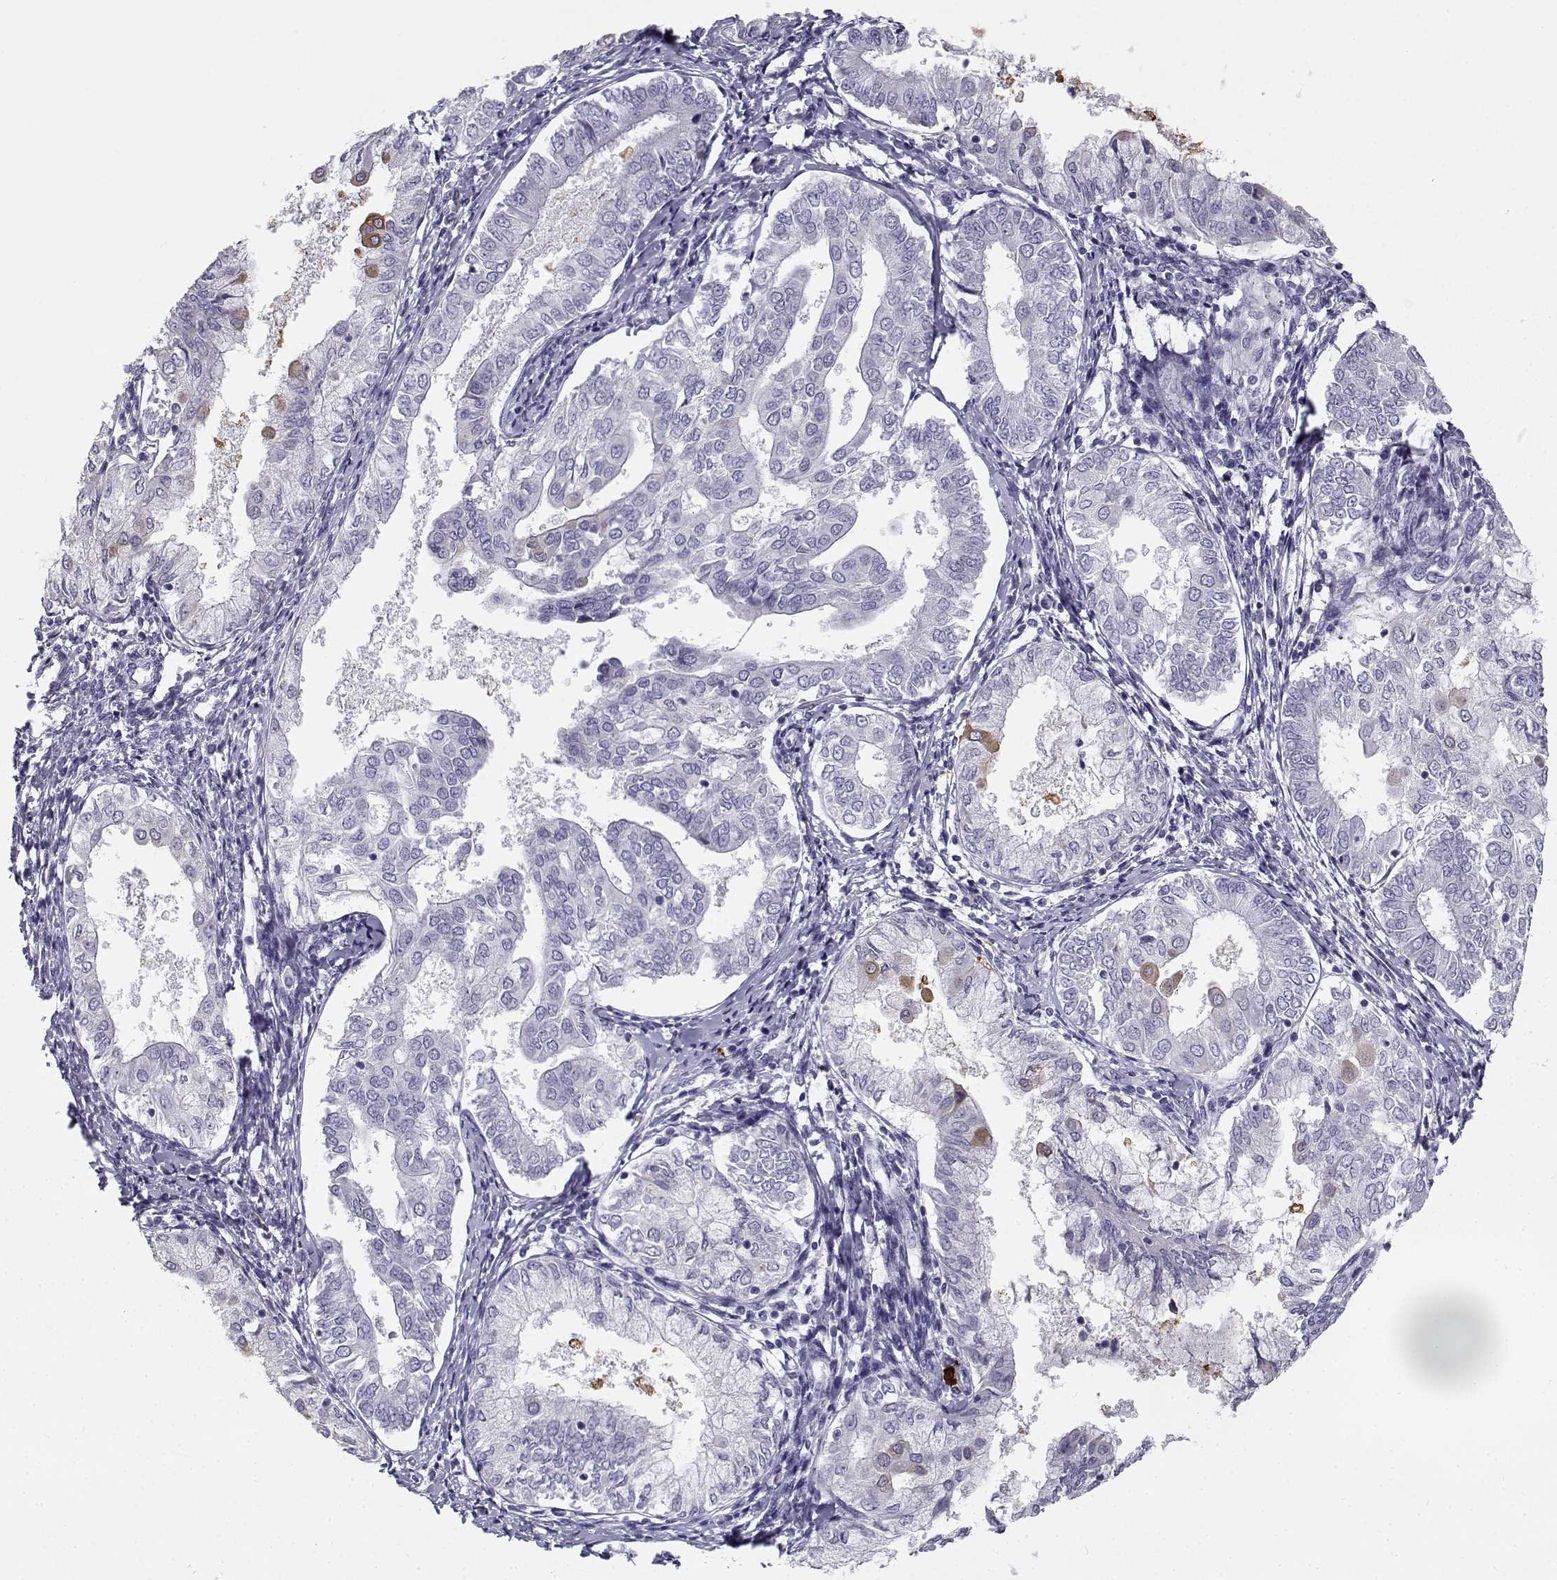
{"staining": {"intensity": "negative", "quantity": "none", "location": "none"}, "tissue": "endometrial cancer", "cell_type": "Tumor cells", "image_type": "cancer", "snomed": [{"axis": "morphology", "description": "Adenocarcinoma, NOS"}, {"axis": "topography", "description": "Endometrium"}], "caption": "Tumor cells are negative for protein expression in human endometrial cancer (adenocarcinoma).", "gene": "CREB3L3", "patient": {"sex": "female", "age": 68}}